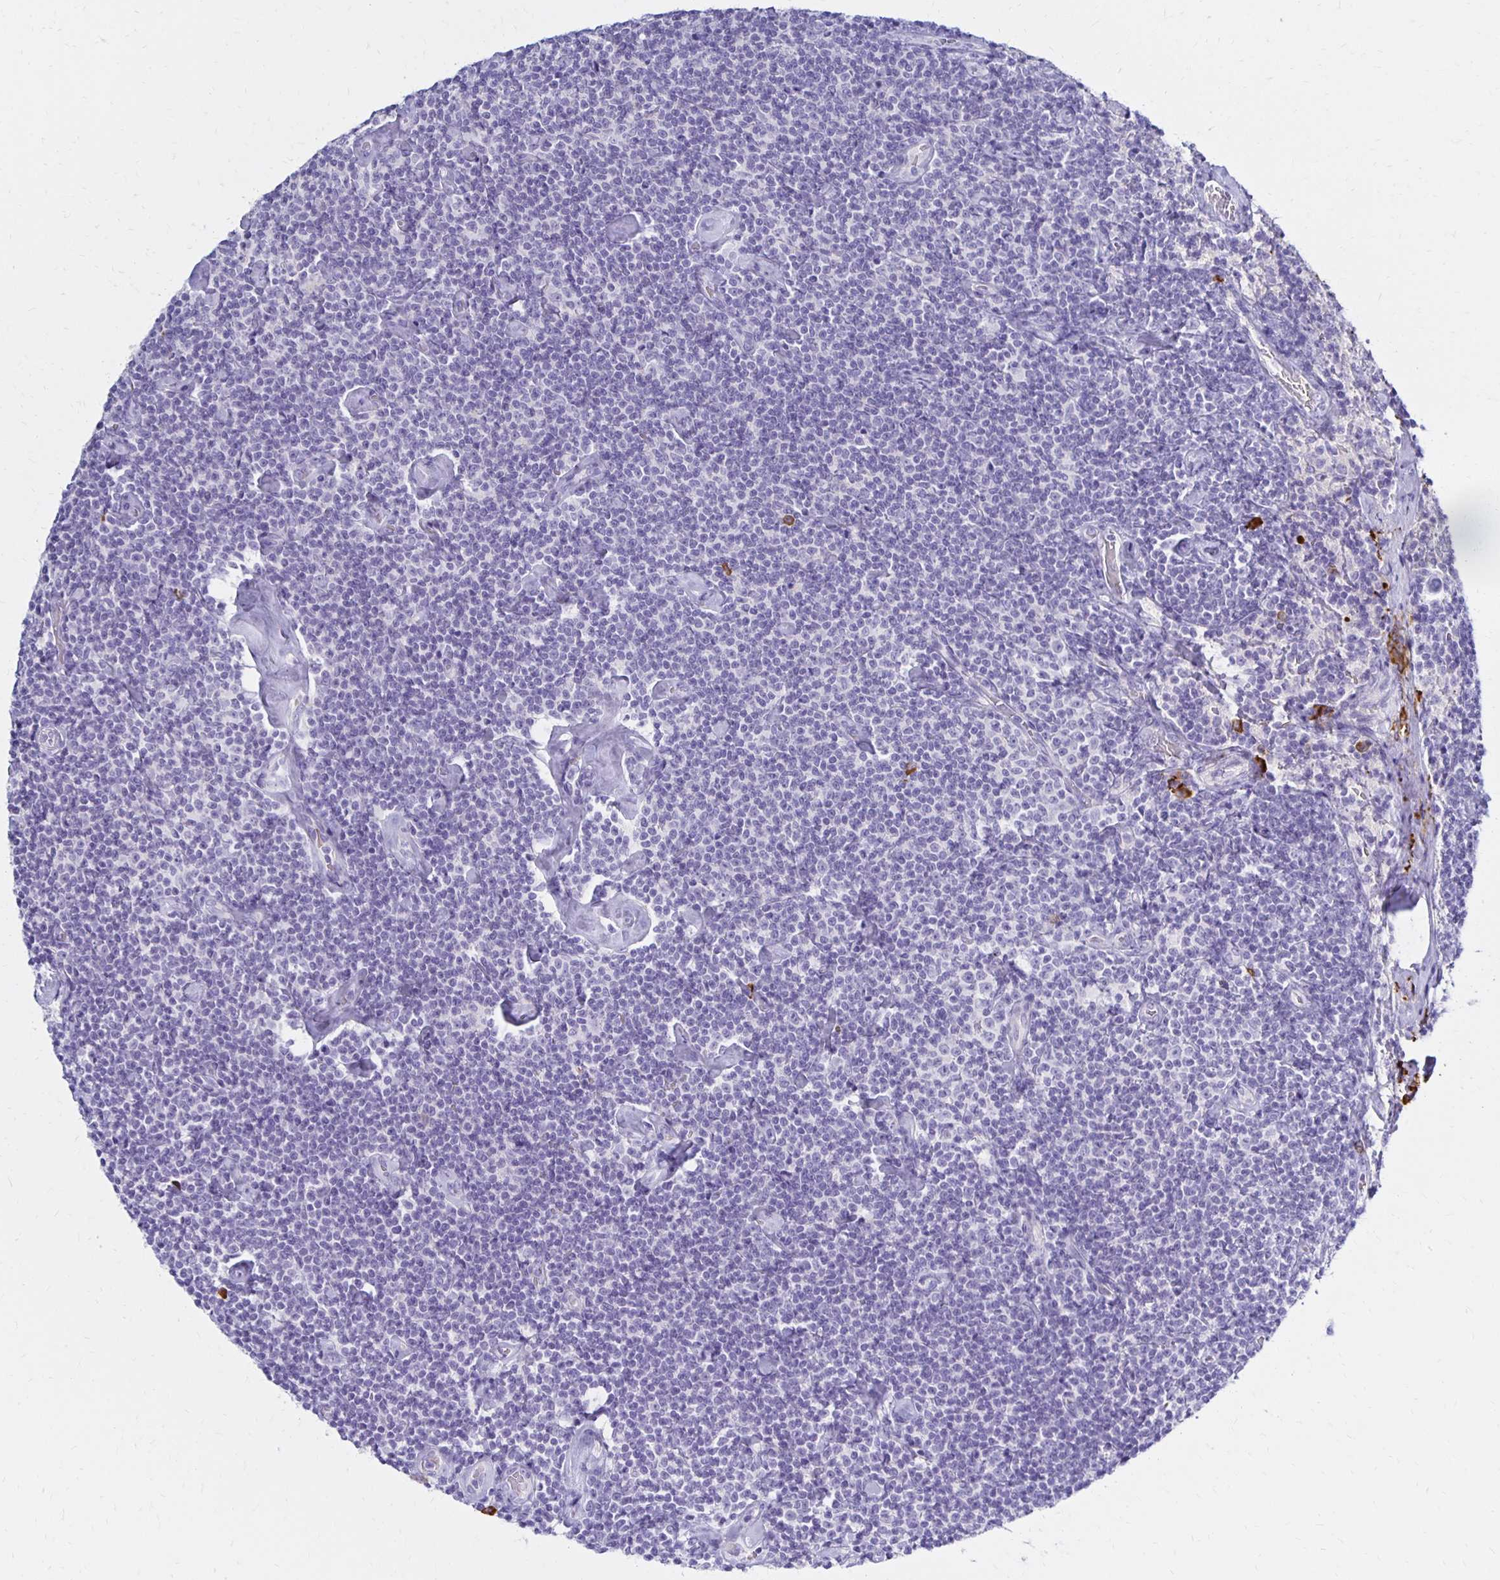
{"staining": {"intensity": "negative", "quantity": "none", "location": "none"}, "tissue": "lymphoma", "cell_type": "Tumor cells", "image_type": "cancer", "snomed": [{"axis": "morphology", "description": "Malignant lymphoma, non-Hodgkin's type, Low grade"}, {"axis": "topography", "description": "Lymph node"}], "caption": "This histopathology image is of low-grade malignant lymphoma, non-Hodgkin's type stained with immunohistochemistry (IHC) to label a protein in brown with the nuclei are counter-stained blue. There is no expression in tumor cells. The staining was performed using DAB to visualize the protein expression in brown, while the nuclei were stained in blue with hematoxylin (Magnification: 20x).", "gene": "FNTB", "patient": {"sex": "male", "age": 81}}